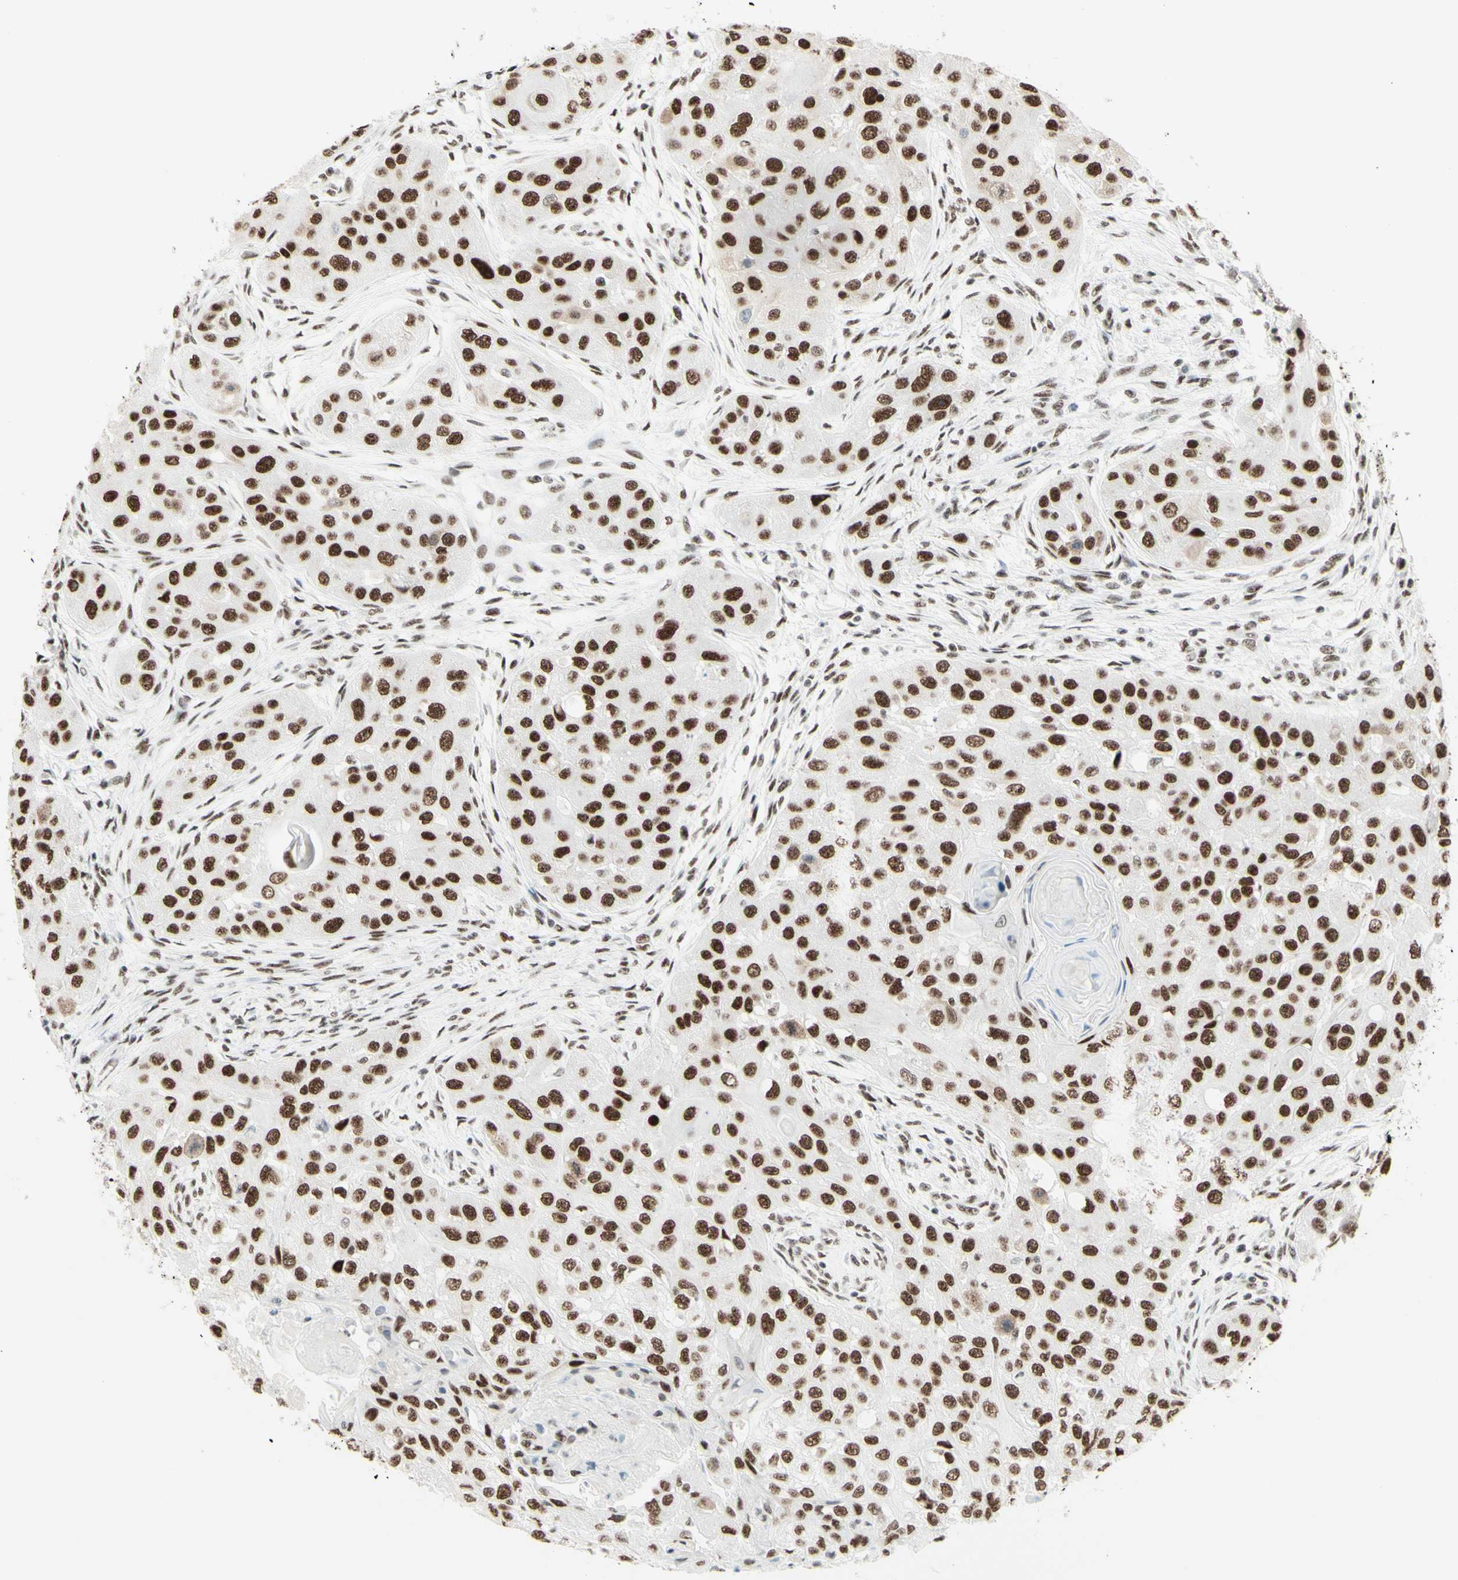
{"staining": {"intensity": "strong", "quantity": ">75%", "location": "nuclear"}, "tissue": "head and neck cancer", "cell_type": "Tumor cells", "image_type": "cancer", "snomed": [{"axis": "morphology", "description": "Normal tissue, NOS"}, {"axis": "morphology", "description": "Squamous cell carcinoma, NOS"}, {"axis": "topography", "description": "Skeletal muscle"}, {"axis": "topography", "description": "Head-Neck"}], "caption": "Head and neck cancer stained for a protein reveals strong nuclear positivity in tumor cells. (DAB (3,3'-diaminobenzidine) IHC, brown staining for protein, blue staining for nuclei).", "gene": "WTAP", "patient": {"sex": "male", "age": 51}}